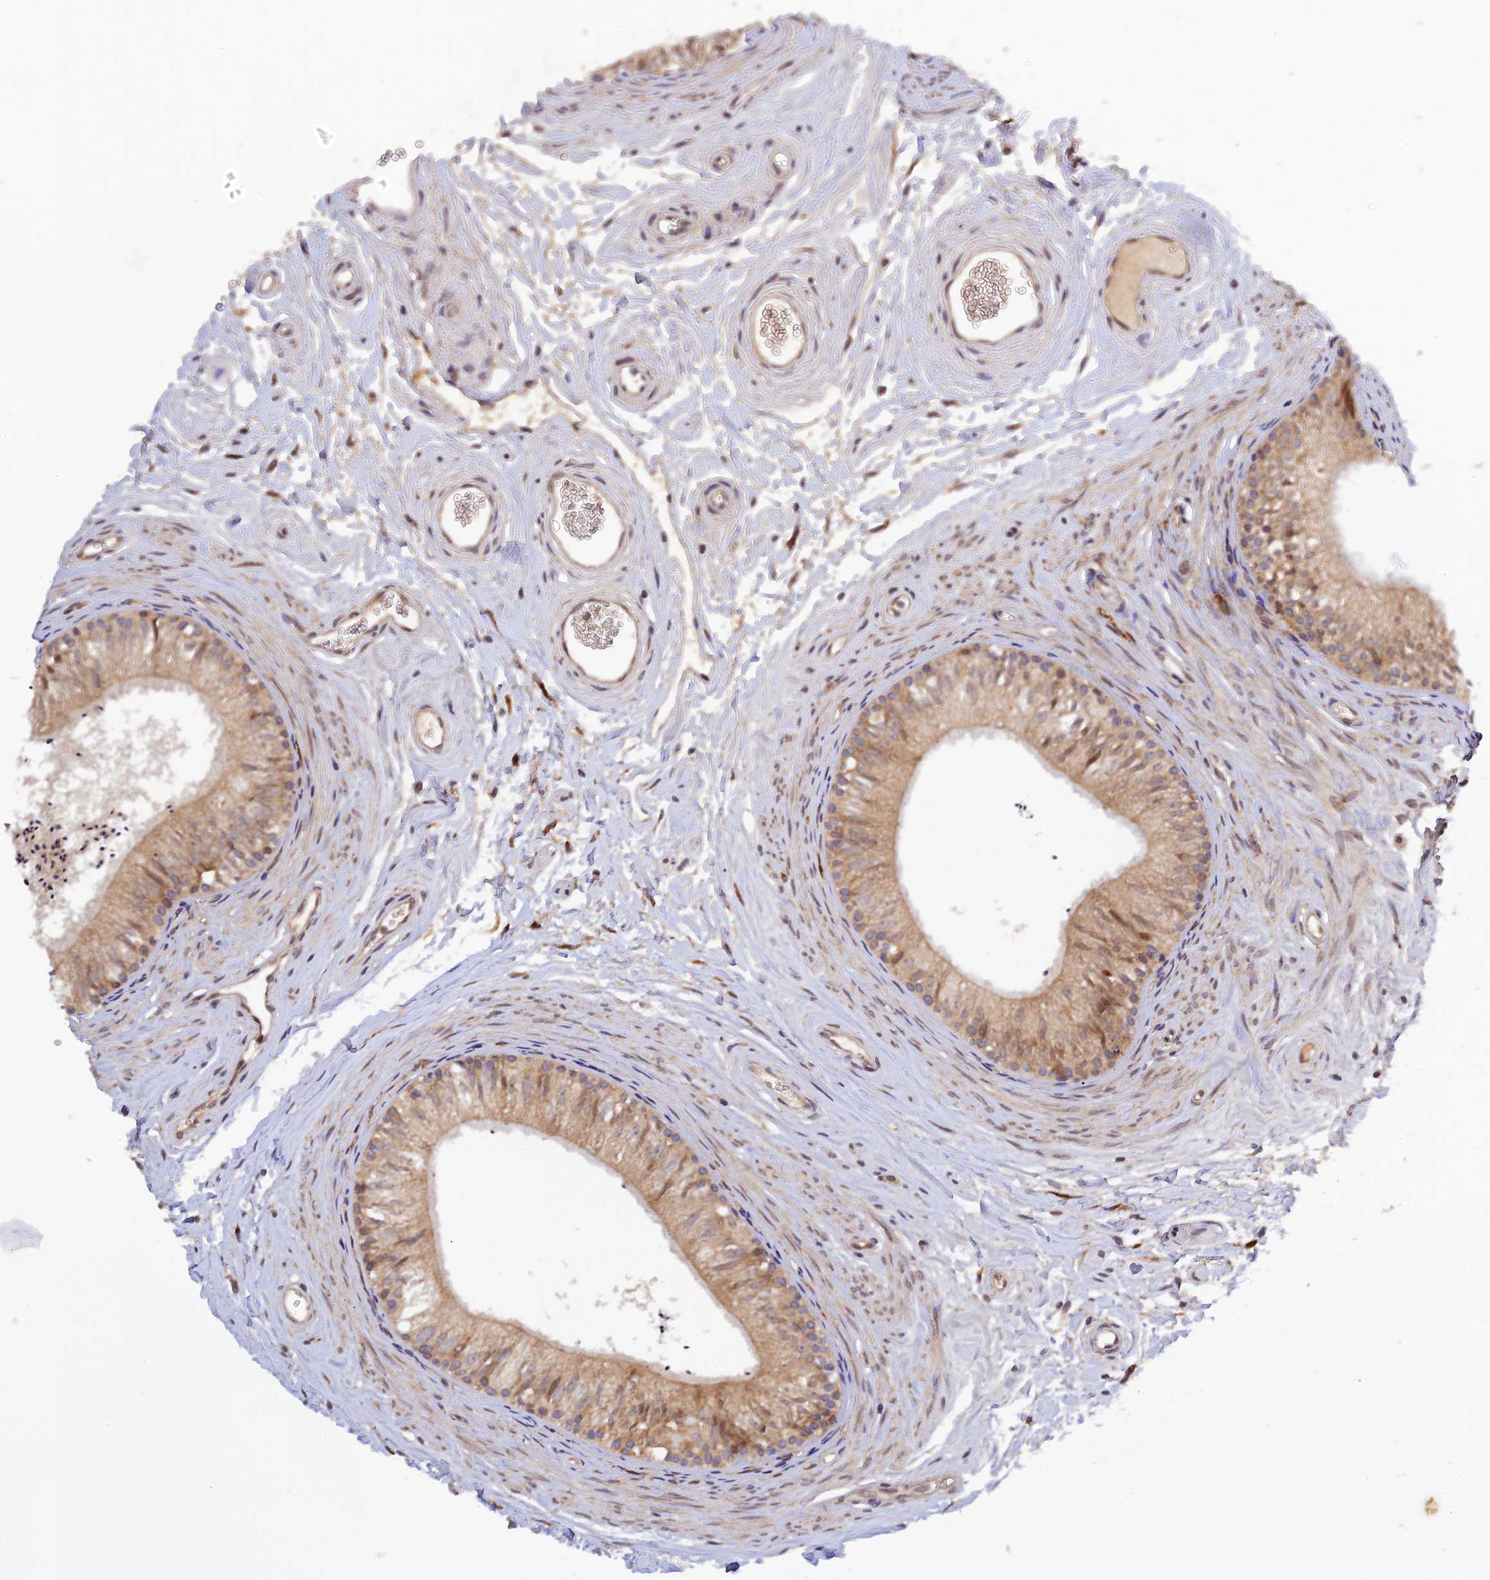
{"staining": {"intensity": "moderate", "quantity": ">75%", "location": "cytoplasmic/membranous"}, "tissue": "epididymis", "cell_type": "Glandular cells", "image_type": "normal", "snomed": [{"axis": "morphology", "description": "Normal tissue, NOS"}, {"axis": "topography", "description": "Epididymis"}], "caption": "This image reveals immunohistochemistry (IHC) staining of unremarkable human epididymis, with medium moderate cytoplasmic/membranous positivity in about >75% of glandular cells.", "gene": "P3H3", "patient": {"sex": "male", "age": 56}}